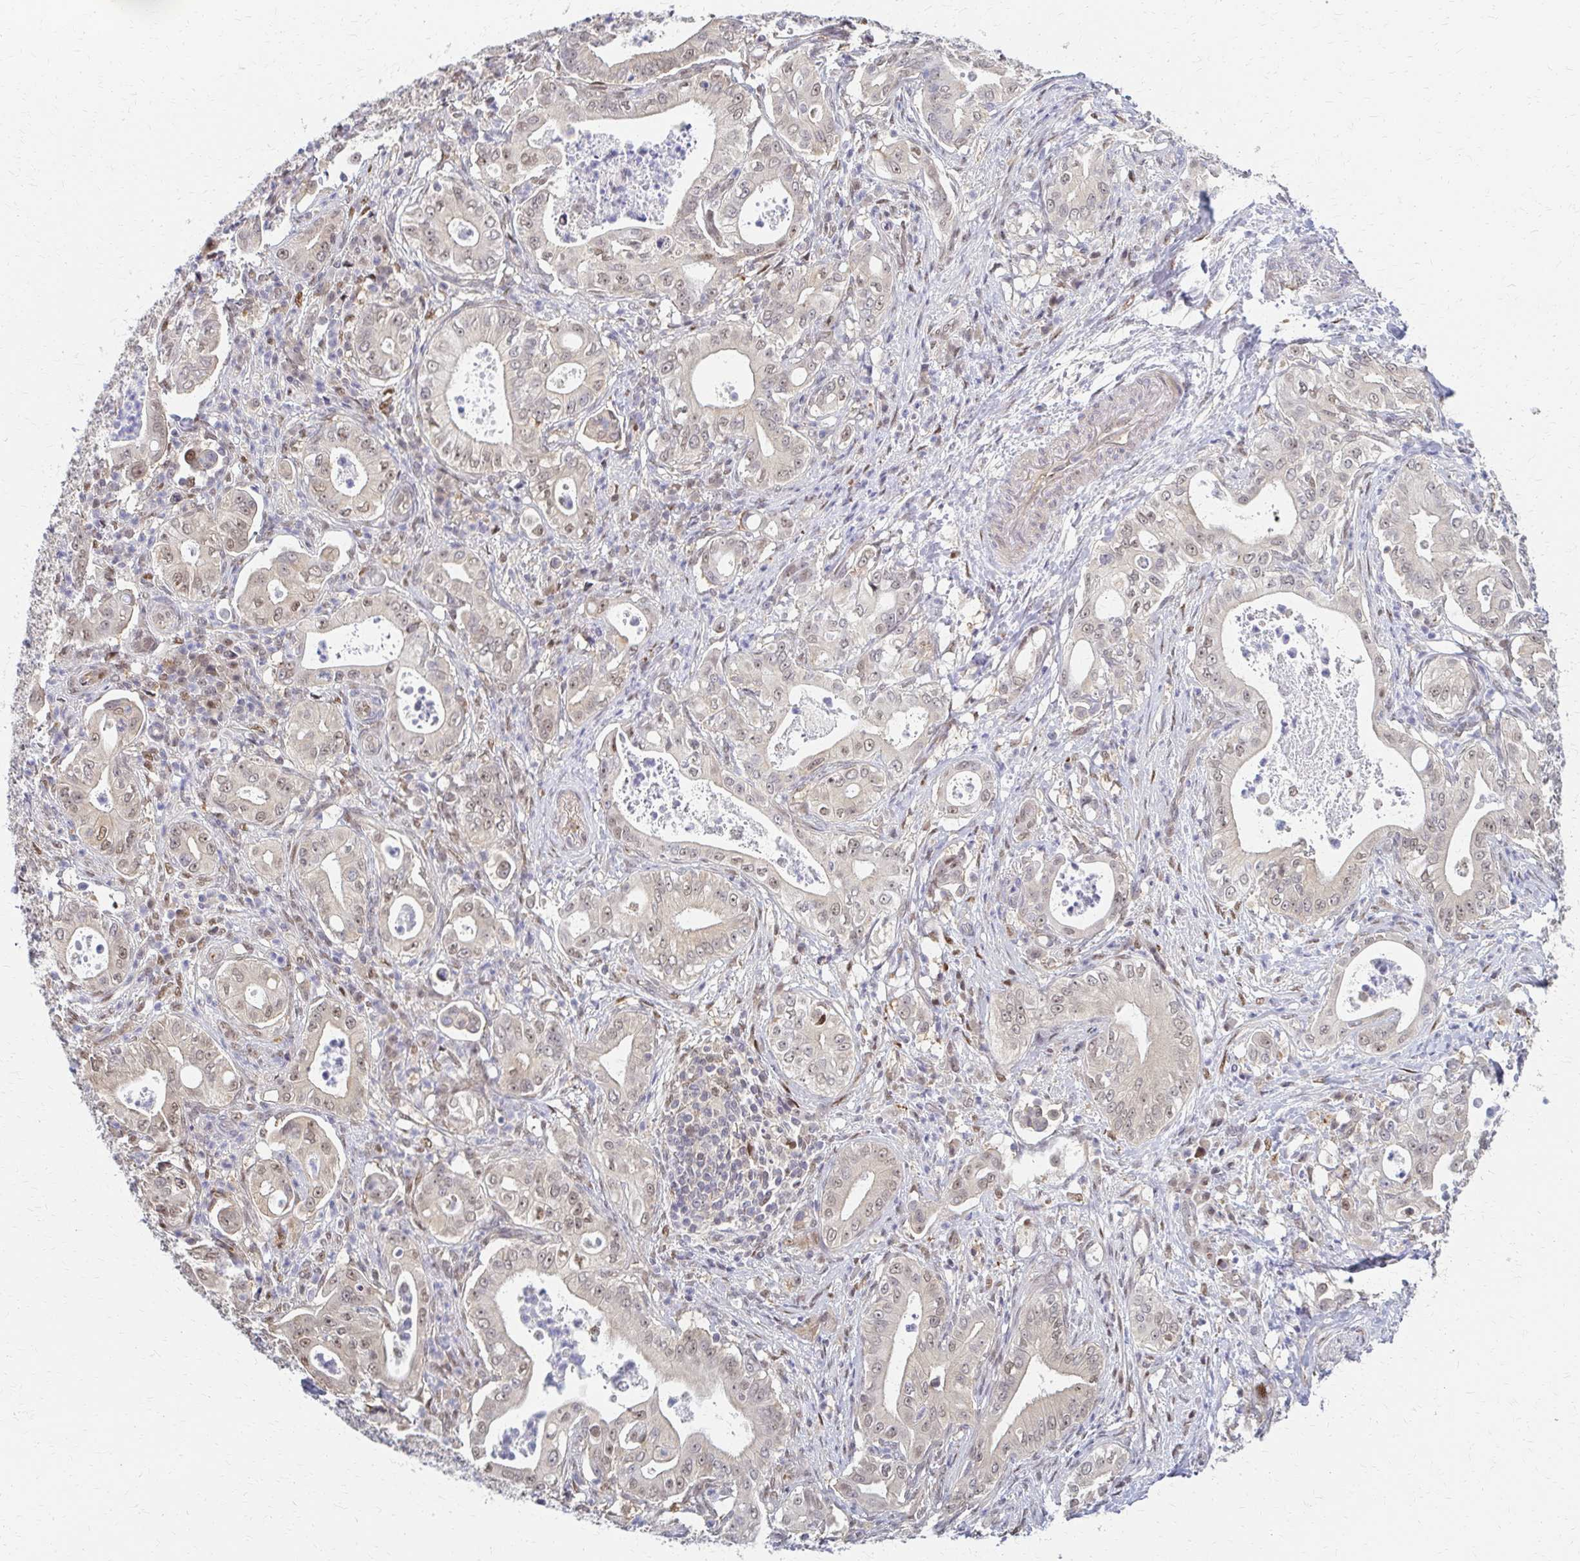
{"staining": {"intensity": "weak", "quantity": ">75%", "location": "nuclear"}, "tissue": "pancreatic cancer", "cell_type": "Tumor cells", "image_type": "cancer", "snomed": [{"axis": "morphology", "description": "Adenocarcinoma, NOS"}, {"axis": "topography", "description": "Pancreas"}], "caption": "The immunohistochemical stain labels weak nuclear expression in tumor cells of pancreatic cancer (adenocarcinoma) tissue. (IHC, brightfield microscopy, high magnification).", "gene": "PSMD7", "patient": {"sex": "male", "age": 71}}